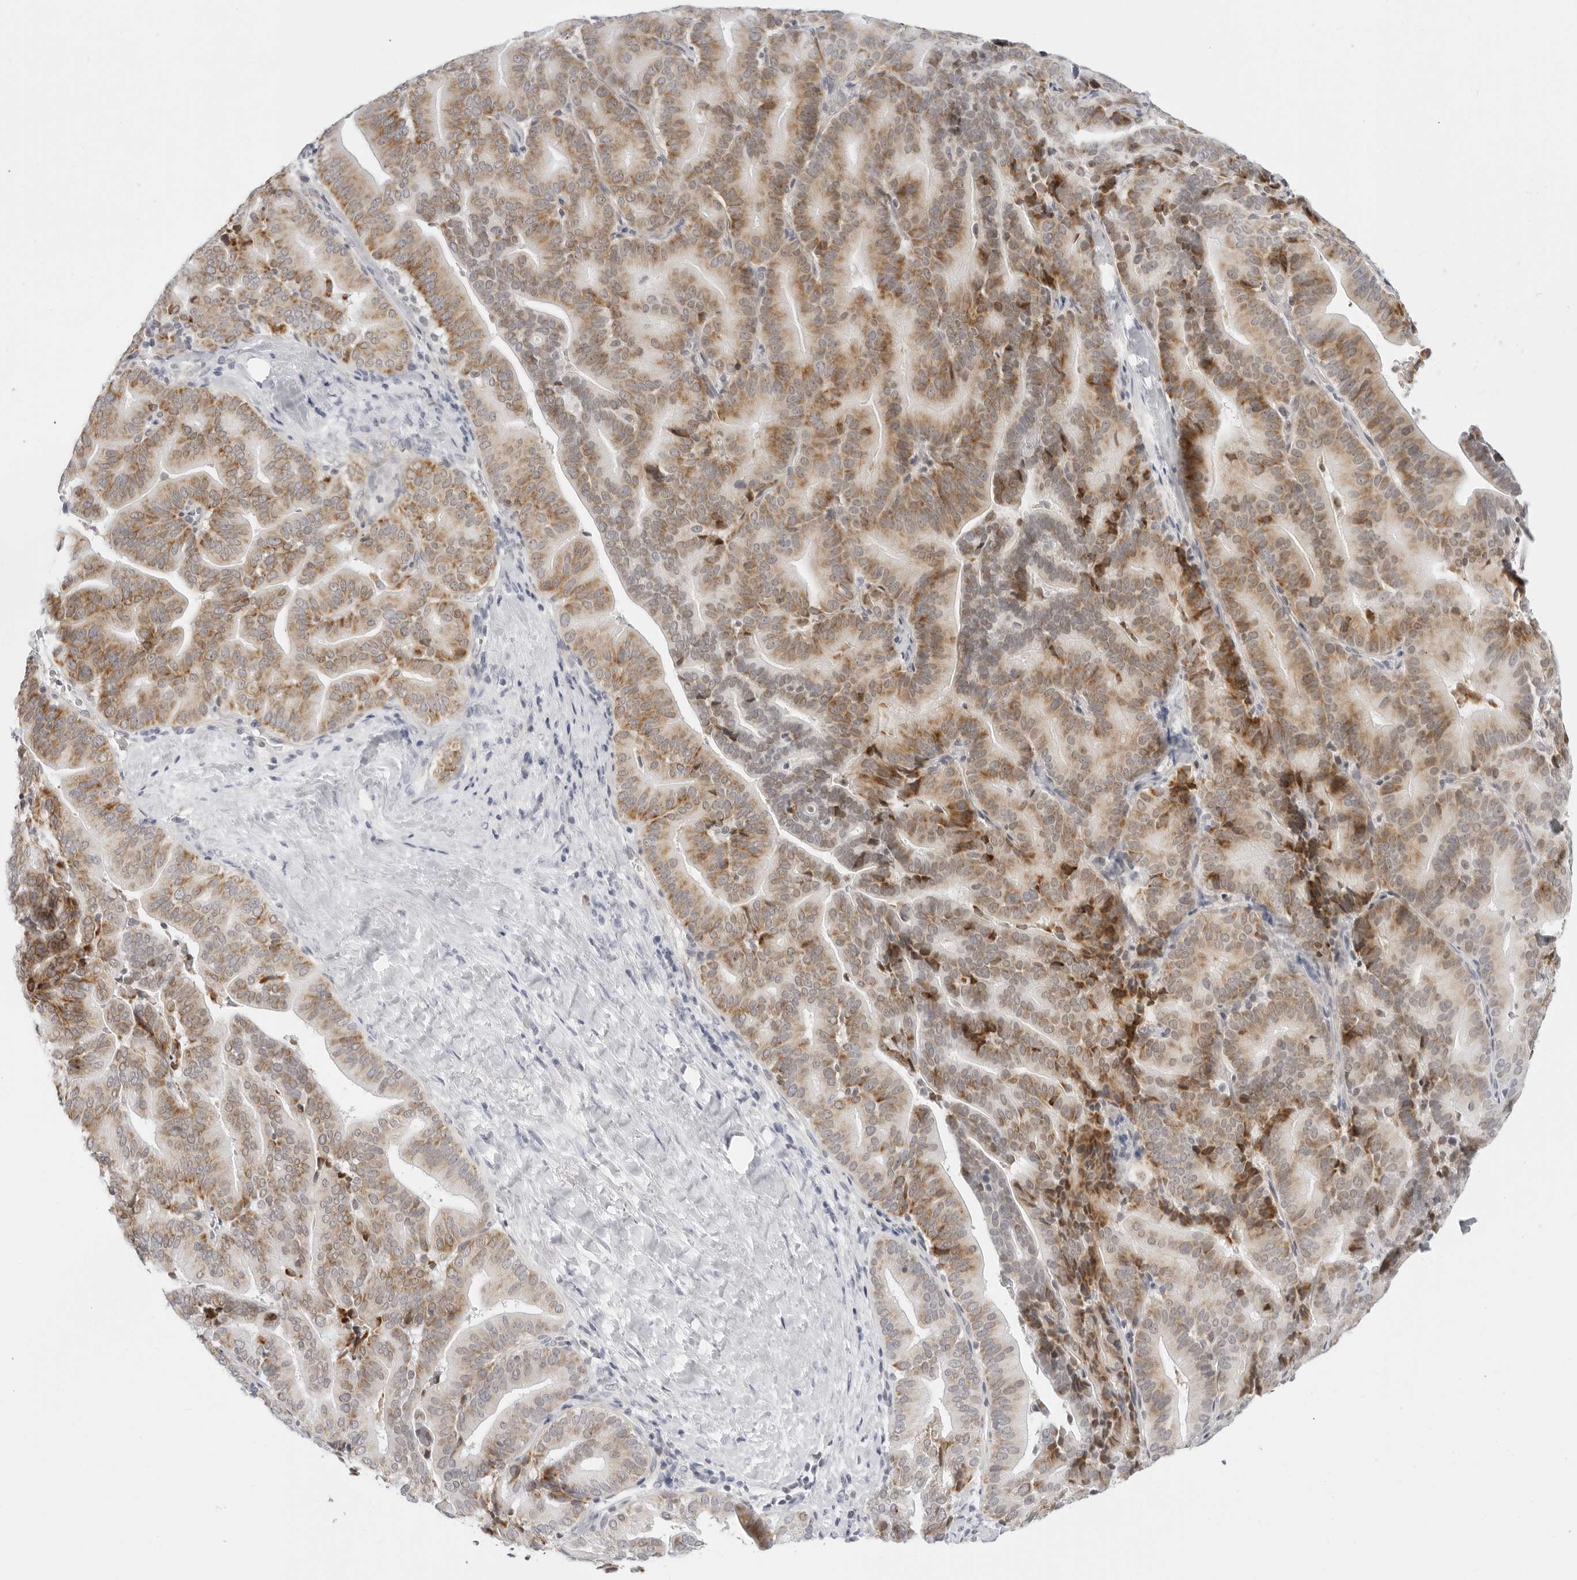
{"staining": {"intensity": "moderate", "quantity": ">75%", "location": "cytoplasmic/membranous"}, "tissue": "liver cancer", "cell_type": "Tumor cells", "image_type": "cancer", "snomed": [{"axis": "morphology", "description": "Cholangiocarcinoma"}, {"axis": "topography", "description": "Liver"}], "caption": "Cholangiocarcinoma (liver) stained for a protein displays moderate cytoplasmic/membranous positivity in tumor cells.", "gene": "CIART", "patient": {"sex": "female", "age": 75}}